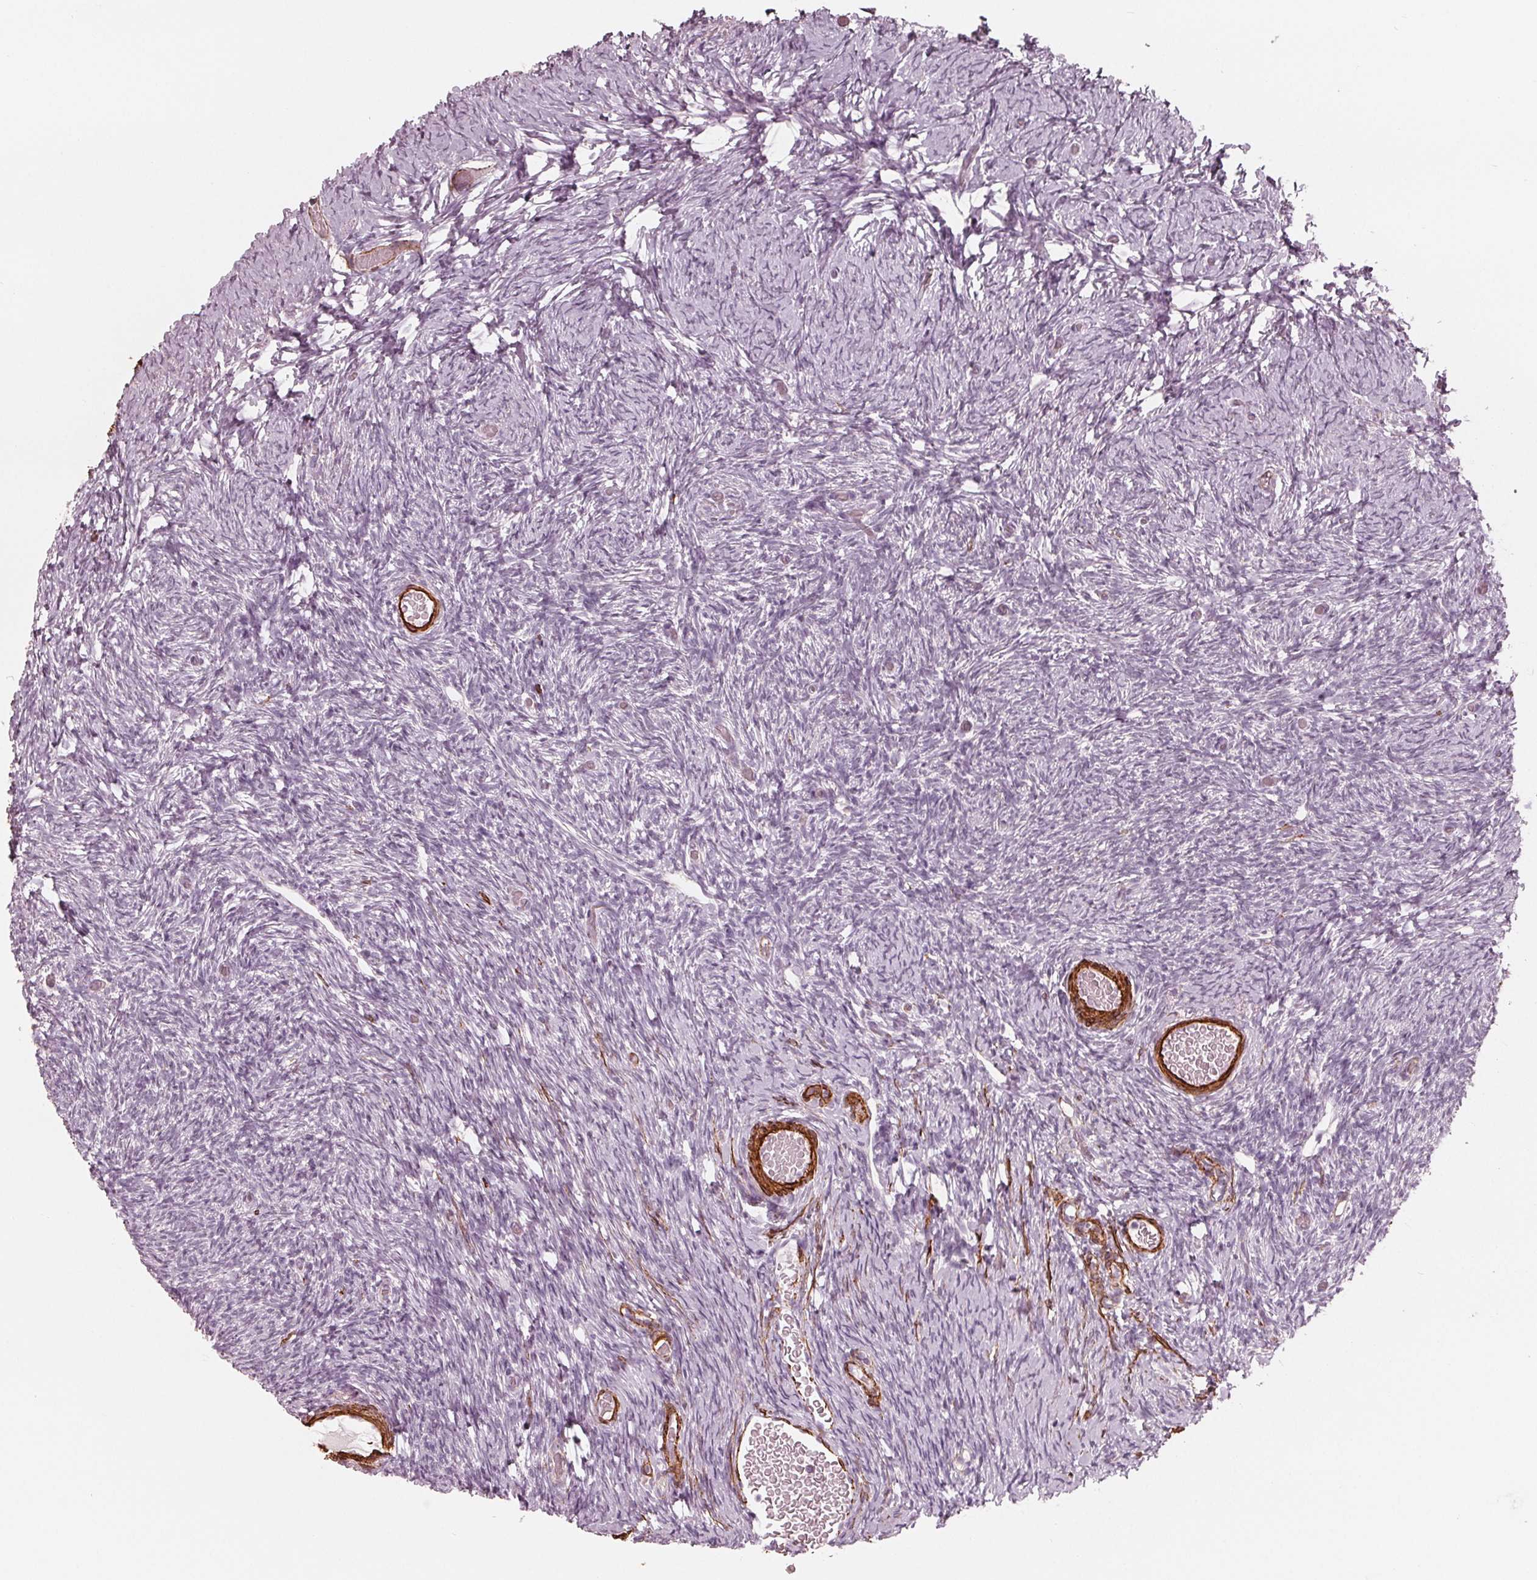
{"staining": {"intensity": "negative", "quantity": "none", "location": "none"}, "tissue": "ovary", "cell_type": "Ovarian stroma cells", "image_type": "normal", "snomed": [{"axis": "morphology", "description": "Normal tissue, NOS"}, {"axis": "topography", "description": "Ovary"}], "caption": "Human ovary stained for a protein using IHC exhibits no staining in ovarian stroma cells.", "gene": "MIER3", "patient": {"sex": "female", "age": 39}}